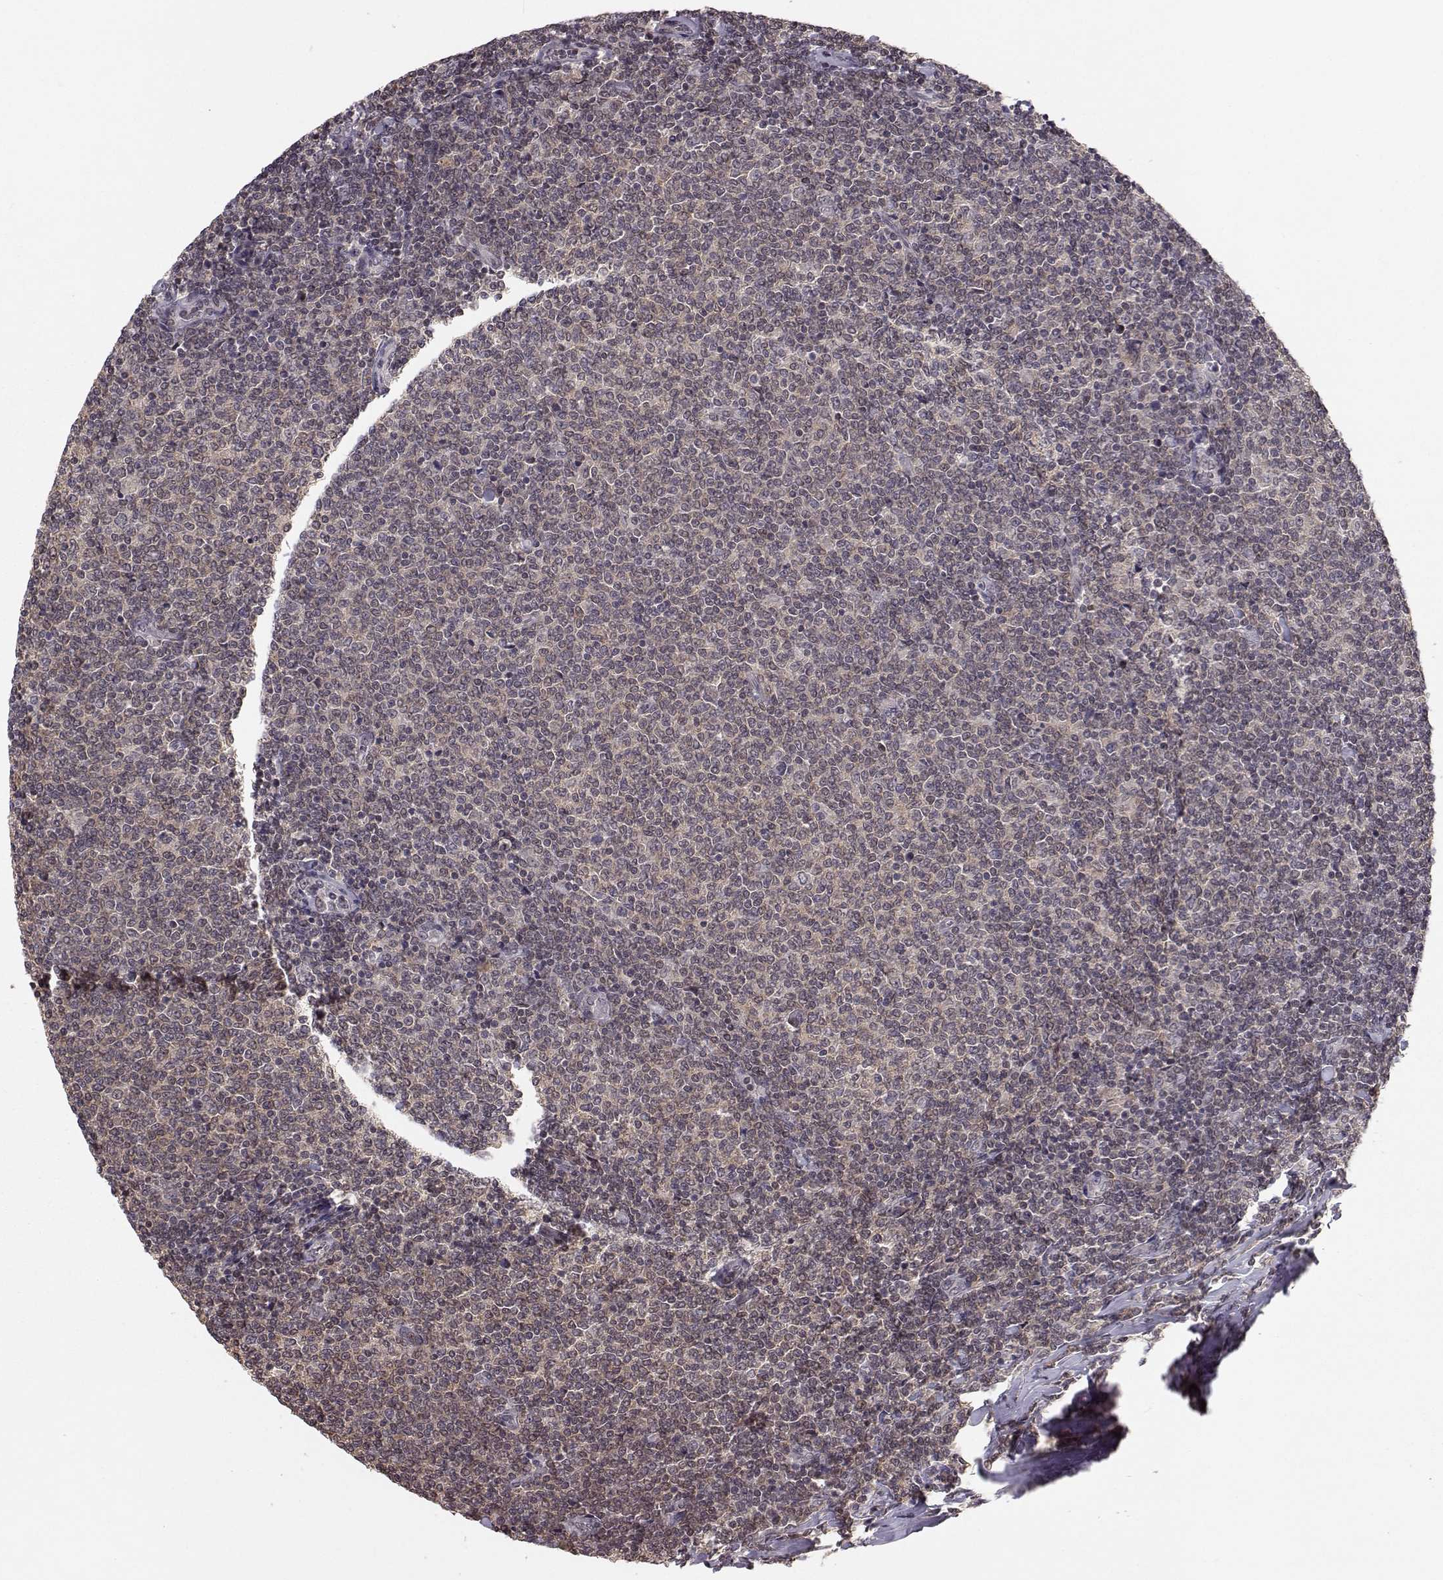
{"staining": {"intensity": "negative", "quantity": "none", "location": "none"}, "tissue": "lymphoma", "cell_type": "Tumor cells", "image_type": "cancer", "snomed": [{"axis": "morphology", "description": "Malignant lymphoma, non-Hodgkin's type, Low grade"}, {"axis": "topography", "description": "Lymph node"}], "caption": "A high-resolution photomicrograph shows immunohistochemistry staining of lymphoma, which exhibits no significant staining in tumor cells.", "gene": "PLEKHG3", "patient": {"sex": "male", "age": 52}}